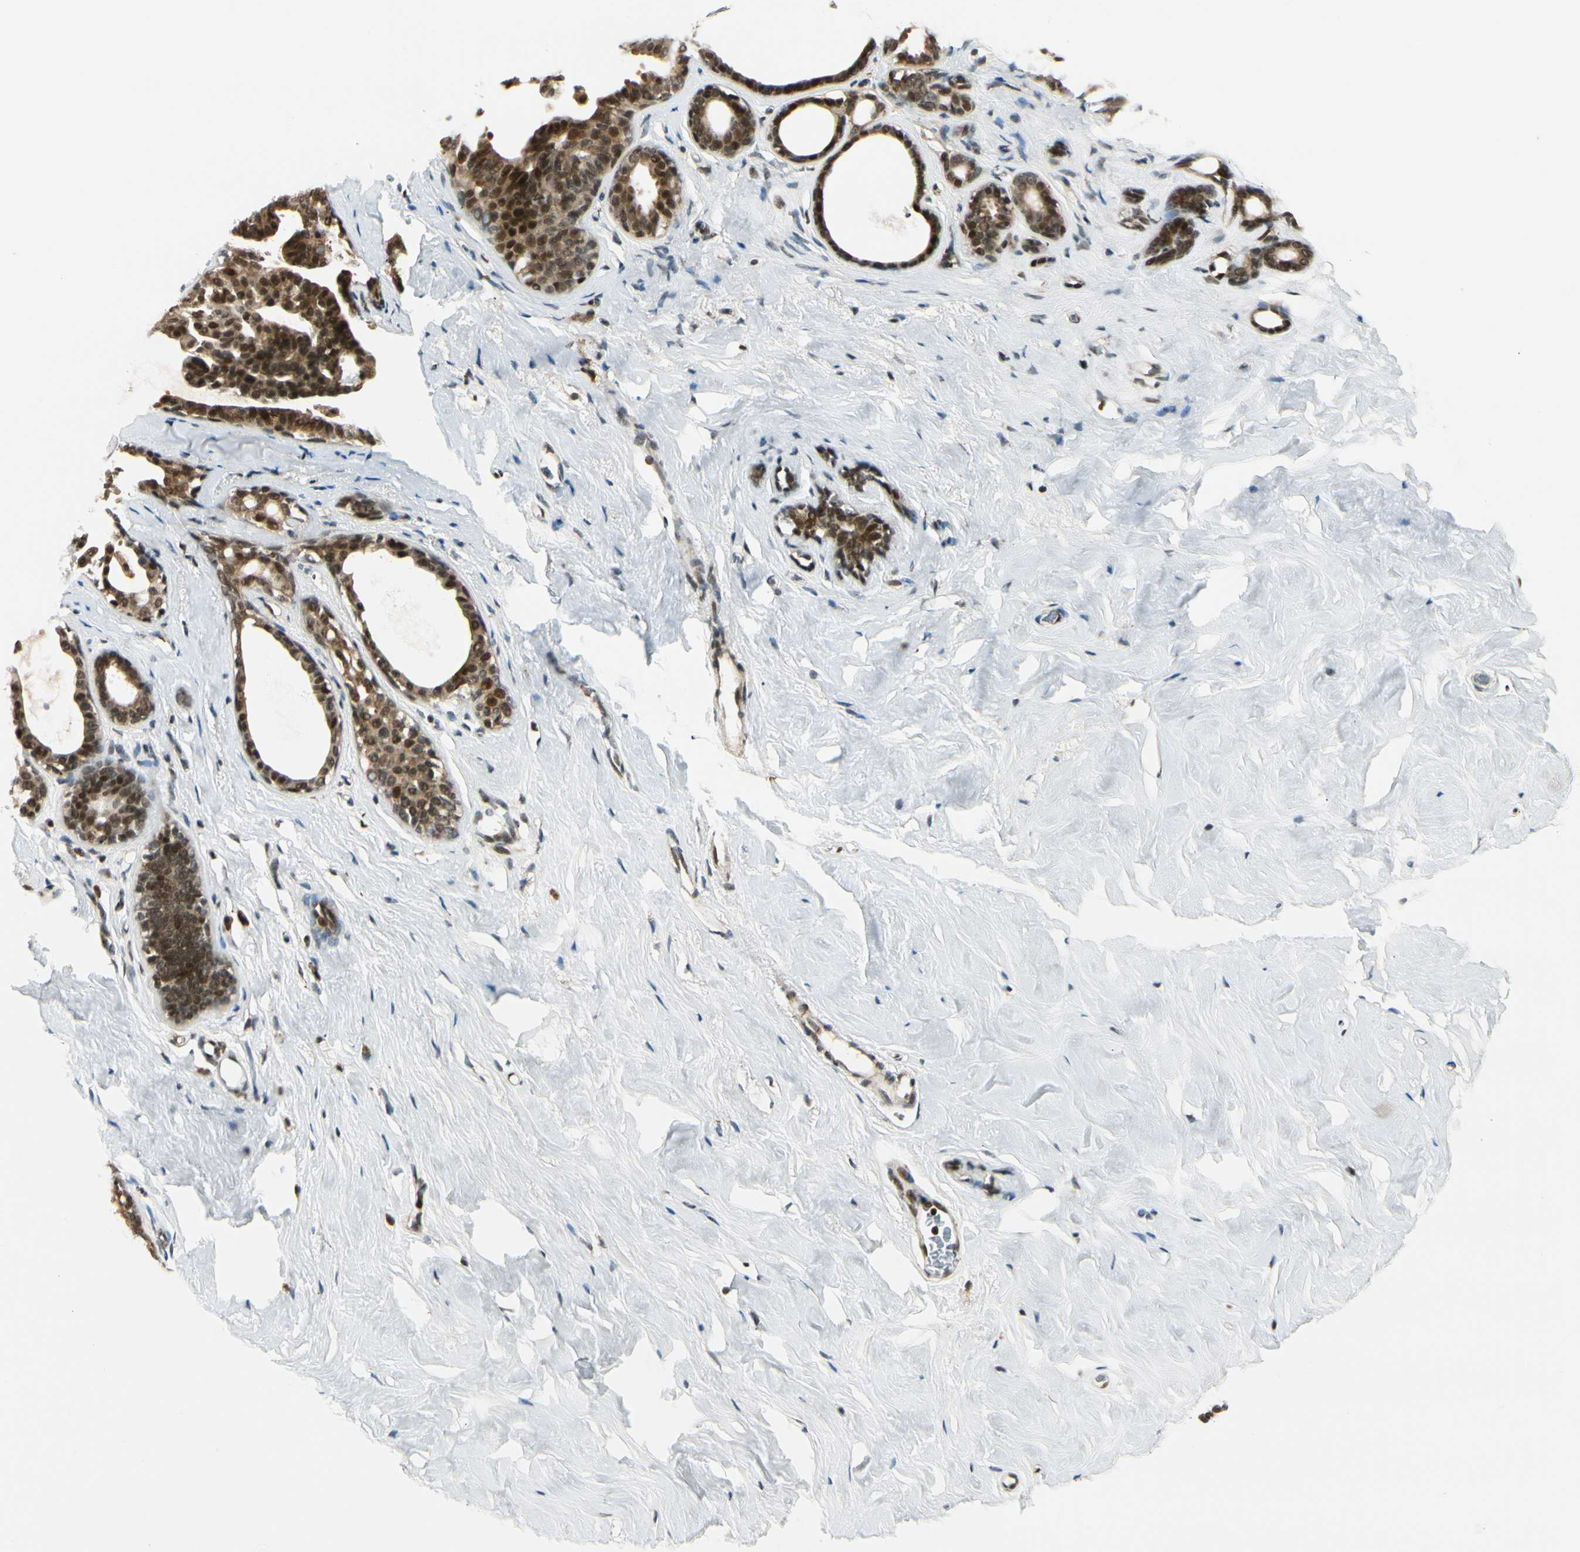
{"staining": {"intensity": "negative", "quantity": "none", "location": "none"}, "tissue": "breast", "cell_type": "Adipocytes", "image_type": "normal", "snomed": [{"axis": "morphology", "description": "Normal tissue, NOS"}, {"axis": "topography", "description": "Breast"}], "caption": "The micrograph displays no staining of adipocytes in normal breast.", "gene": "DAXX", "patient": {"sex": "female", "age": 75}}